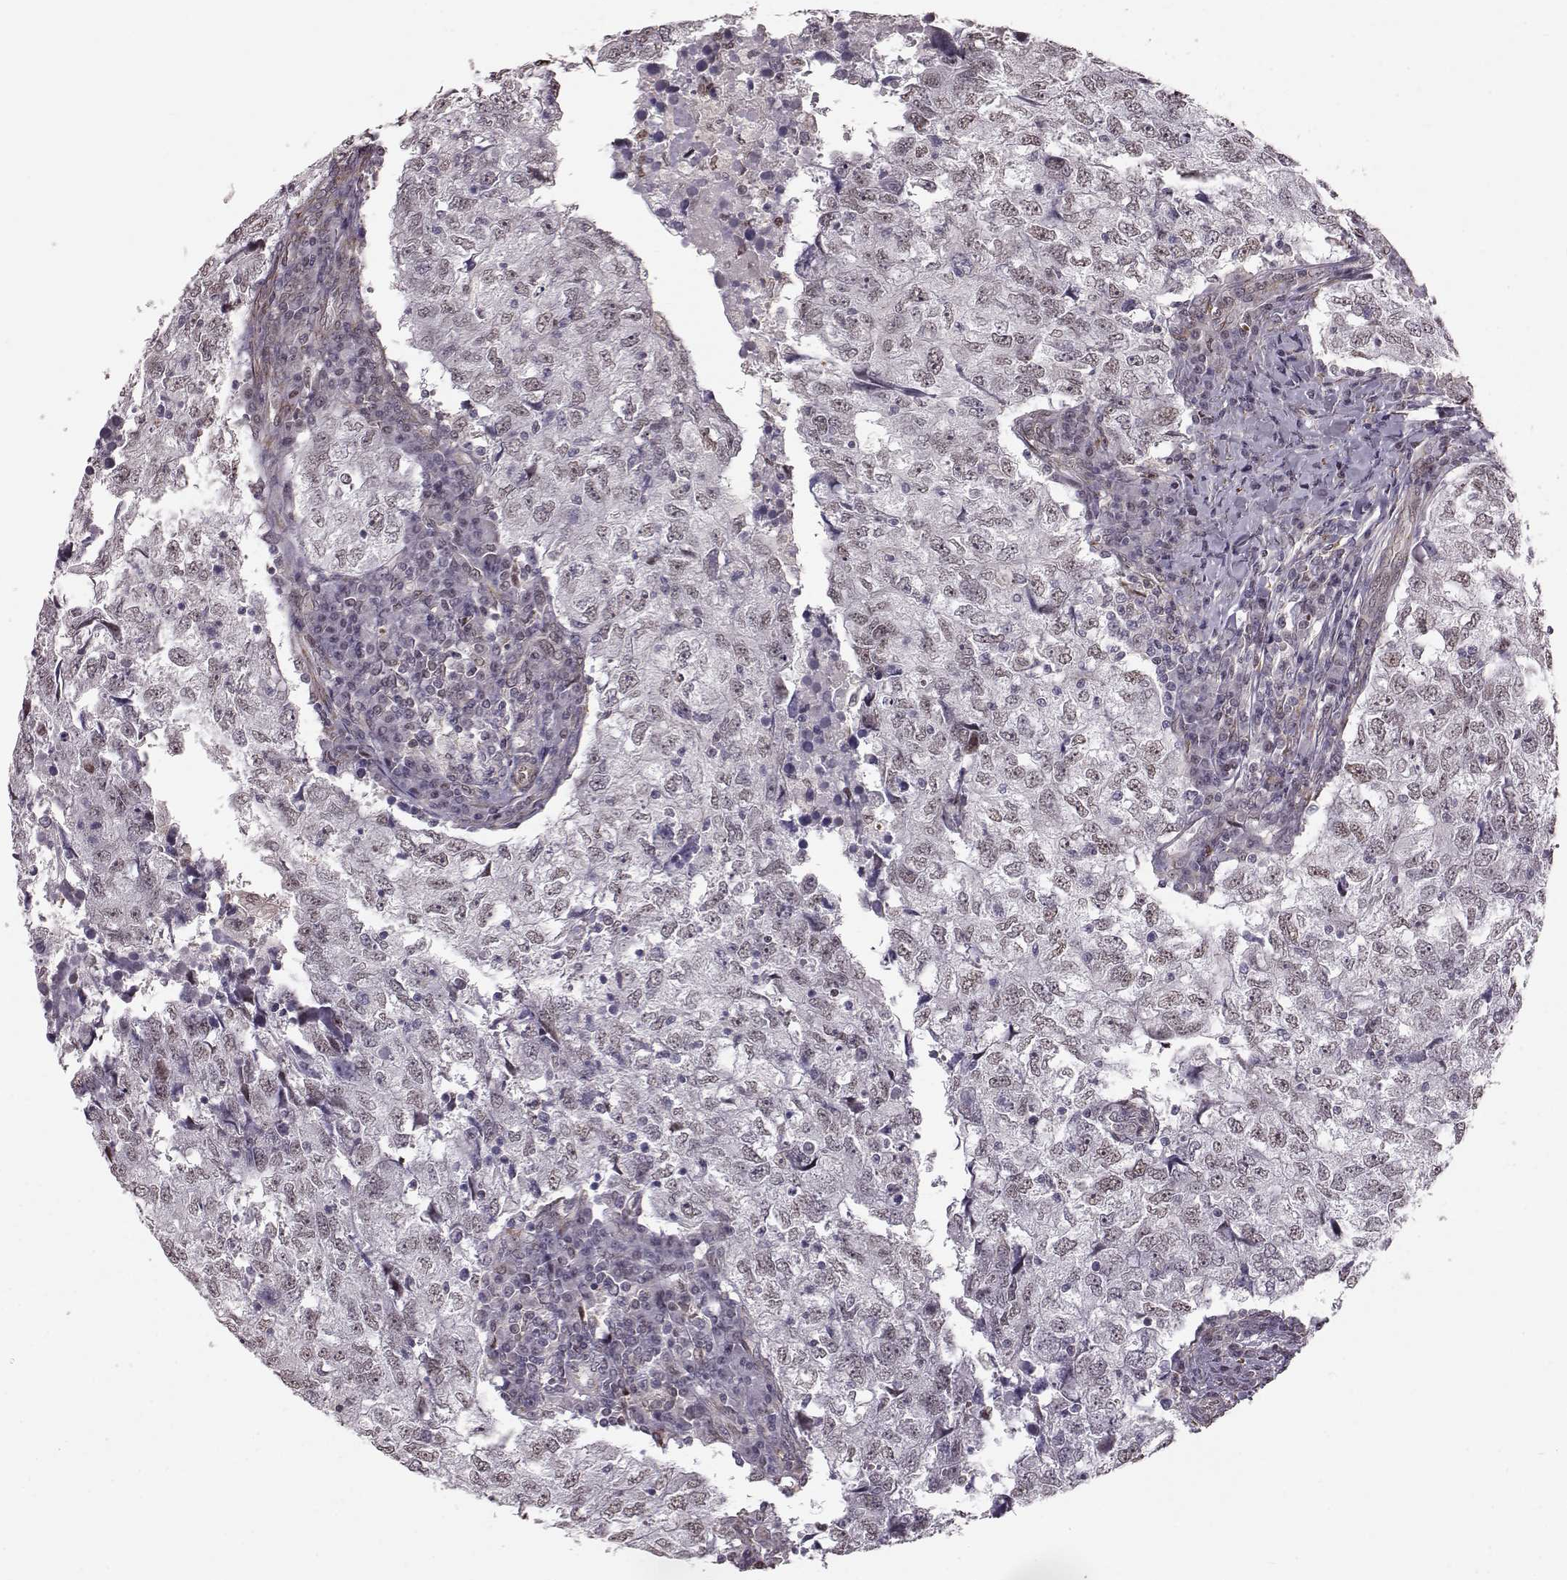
{"staining": {"intensity": "weak", "quantity": ">75%", "location": "nuclear"}, "tissue": "breast cancer", "cell_type": "Tumor cells", "image_type": "cancer", "snomed": [{"axis": "morphology", "description": "Duct carcinoma"}, {"axis": "topography", "description": "Breast"}], "caption": "The histopathology image exhibits immunohistochemical staining of invasive ductal carcinoma (breast). There is weak nuclear positivity is present in about >75% of tumor cells.", "gene": "KLF6", "patient": {"sex": "female", "age": 30}}